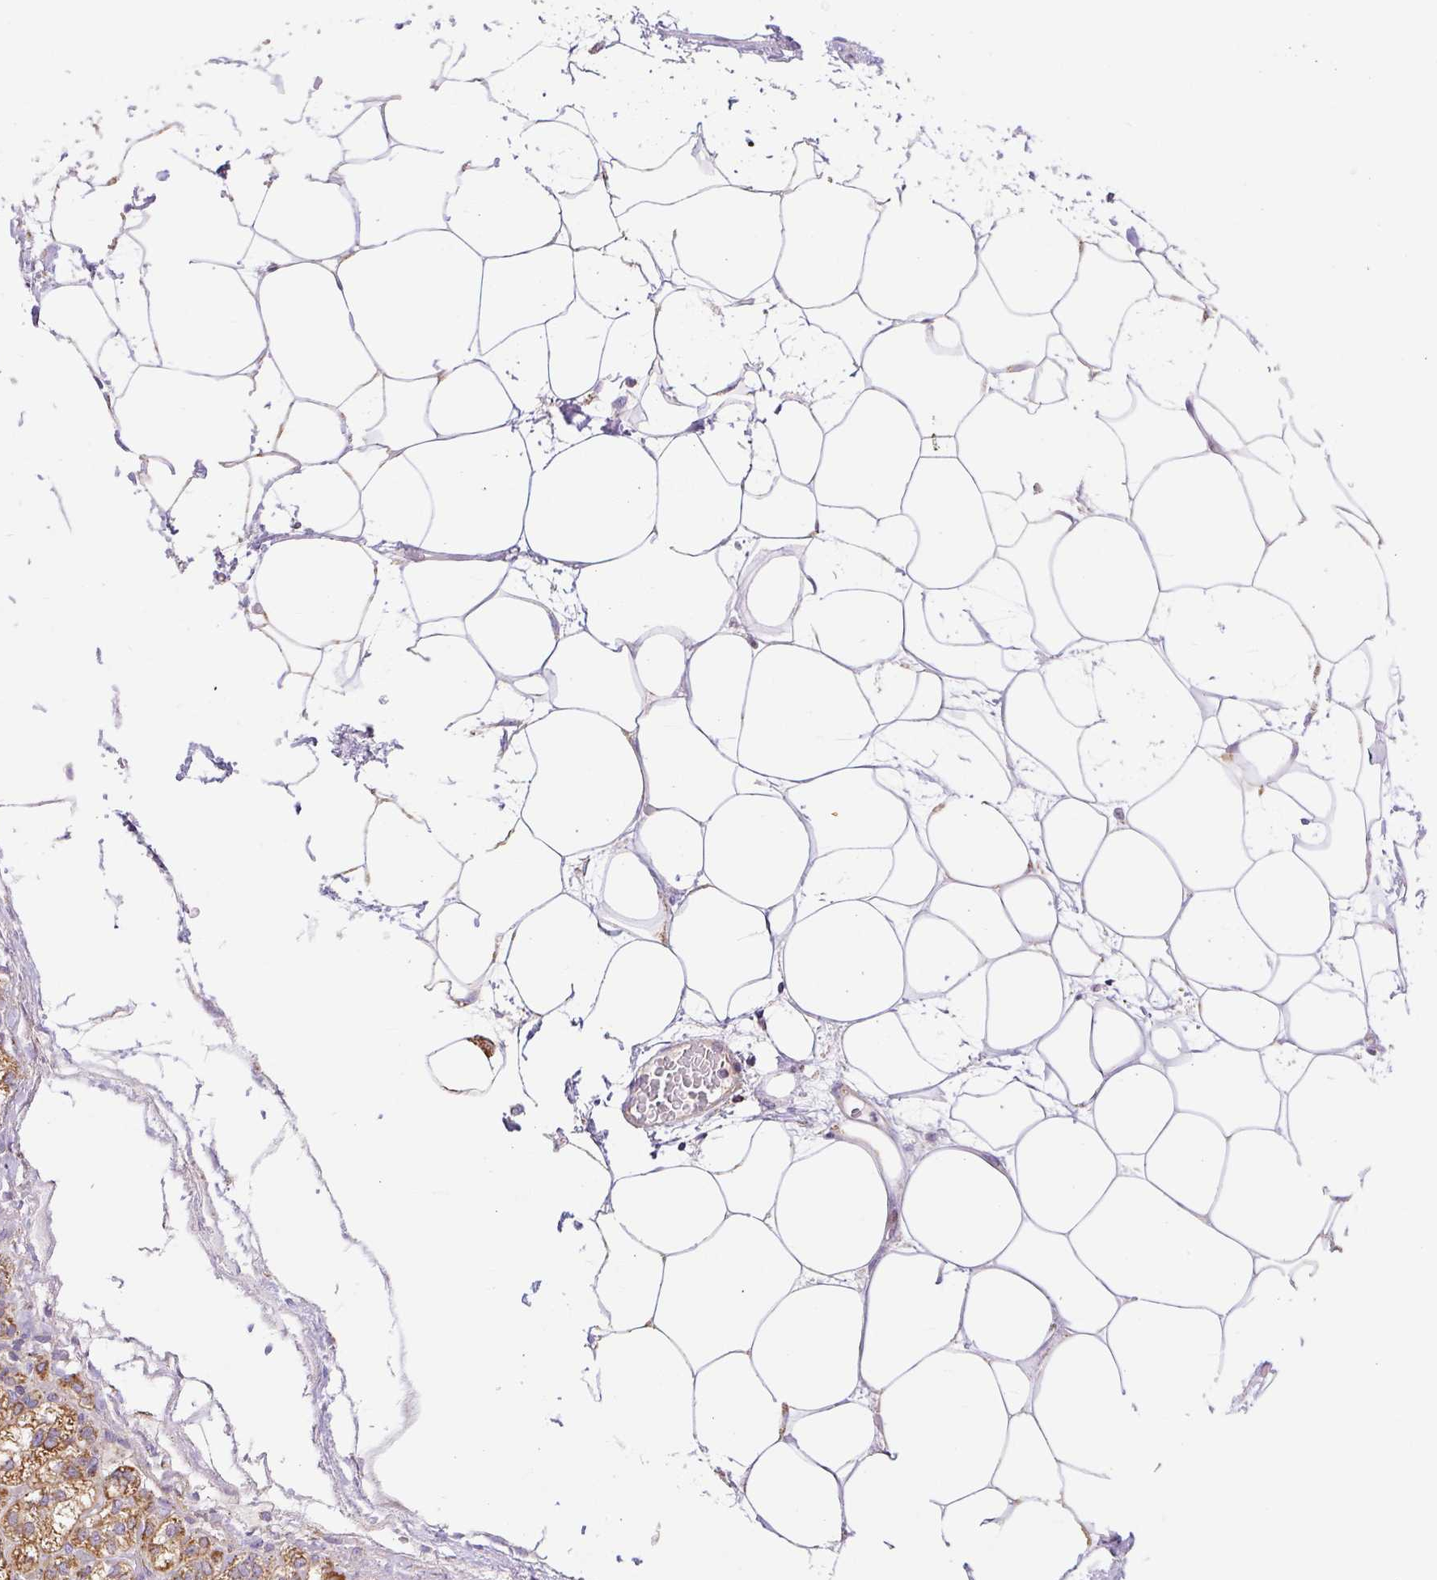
{"staining": {"intensity": "moderate", "quantity": ">75%", "location": "cytoplasmic/membranous"}, "tissue": "adrenal gland", "cell_type": "Glandular cells", "image_type": "normal", "snomed": [{"axis": "morphology", "description": "Normal tissue, NOS"}, {"axis": "topography", "description": "Adrenal gland"}], "caption": "Human adrenal gland stained with a brown dye demonstrates moderate cytoplasmic/membranous positive staining in approximately >75% of glandular cells.", "gene": "DAAM2", "patient": {"sex": "female", "age": 60}}